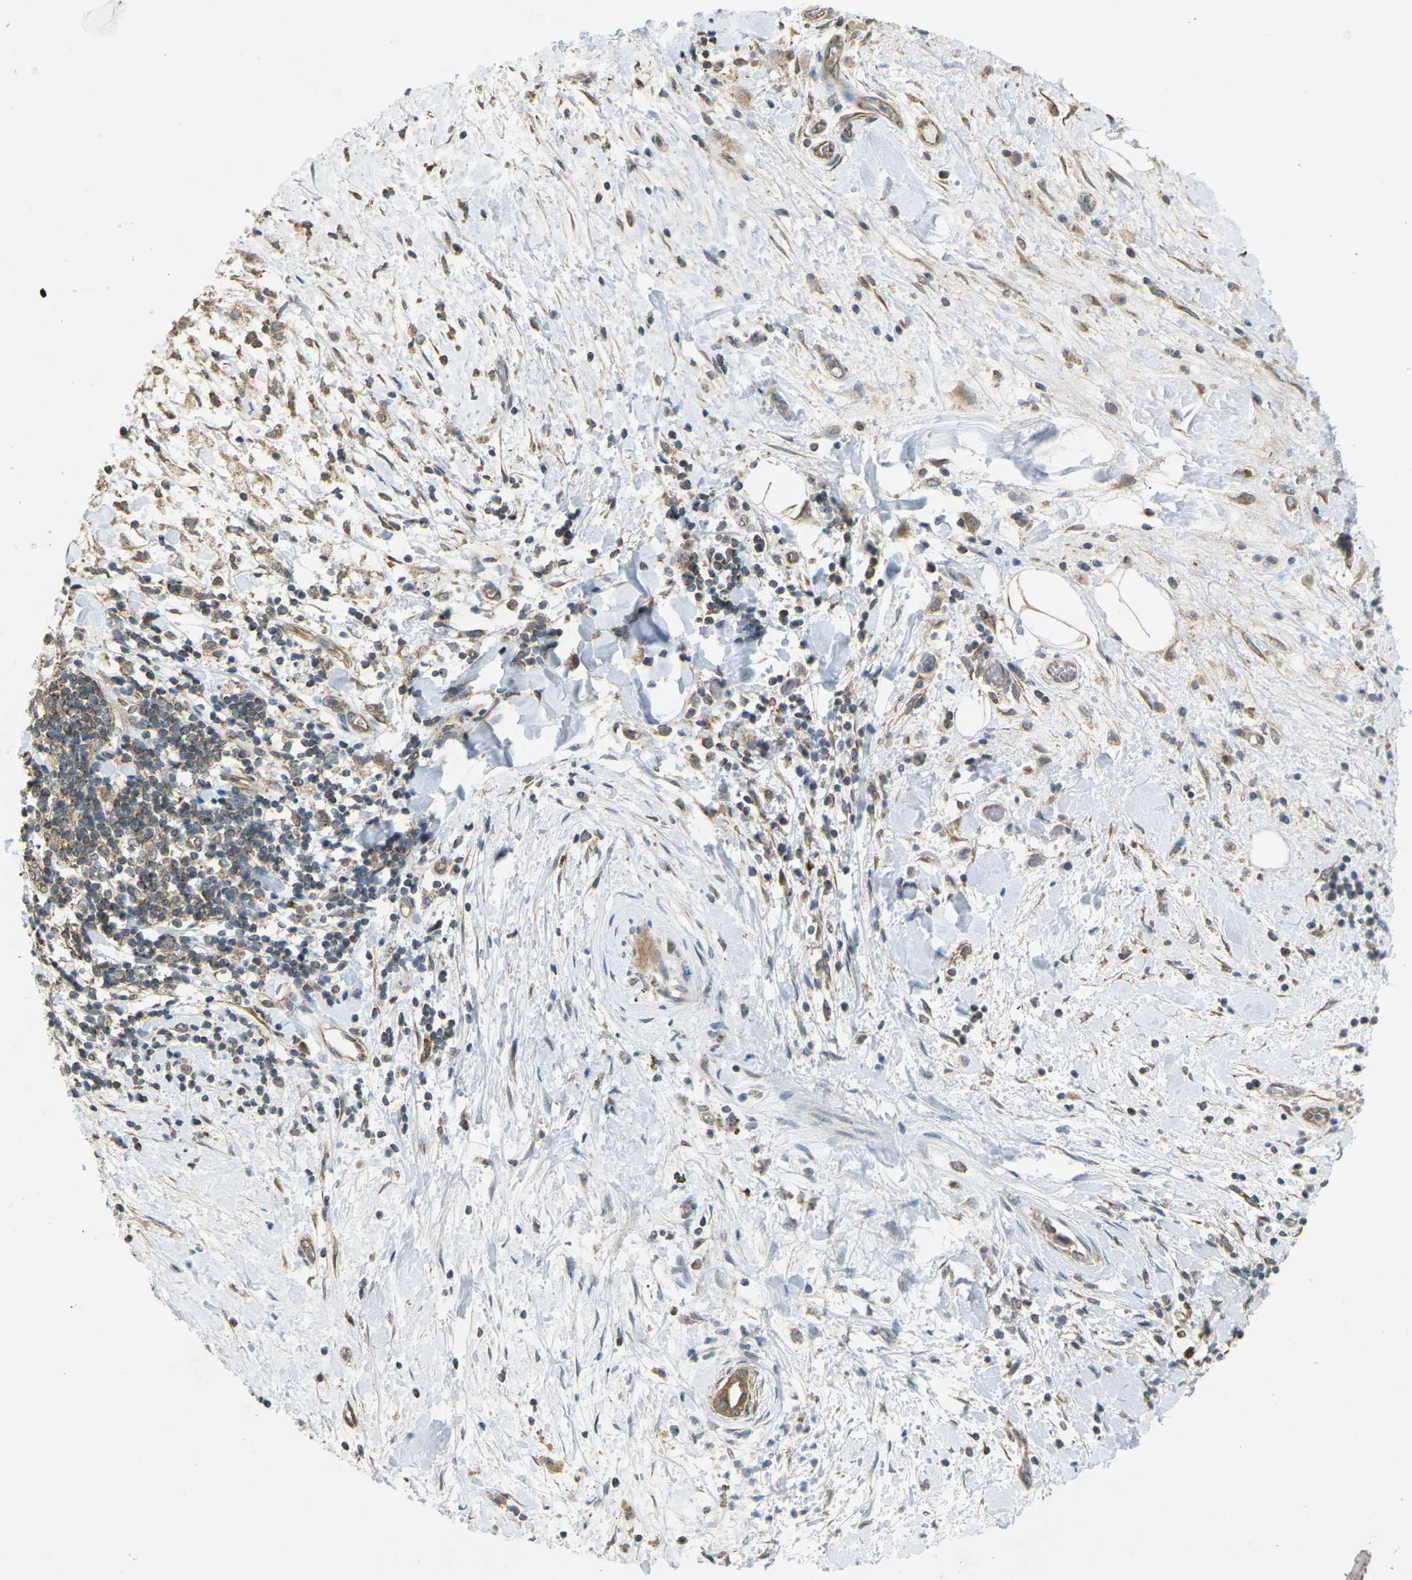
{"staining": {"intensity": "moderate", "quantity": ">75%", "location": "cytoplasmic/membranous"}, "tissue": "pancreatic cancer", "cell_type": "Tumor cells", "image_type": "cancer", "snomed": [{"axis": "morphology", "description": "Adenocarcinoma, NOS"}, {"axis": "topography", "description": "Pancreas"}], "caption": "About >75% of tumor cells in human pancreatic cancer (adenocarcinoma) exhibit moderate cytoplasmic/membranous protein expression as visualized by brown immunohistochemical staining.", "gene": "KSR1", "patient": {"sex": "male", "age": 55}}